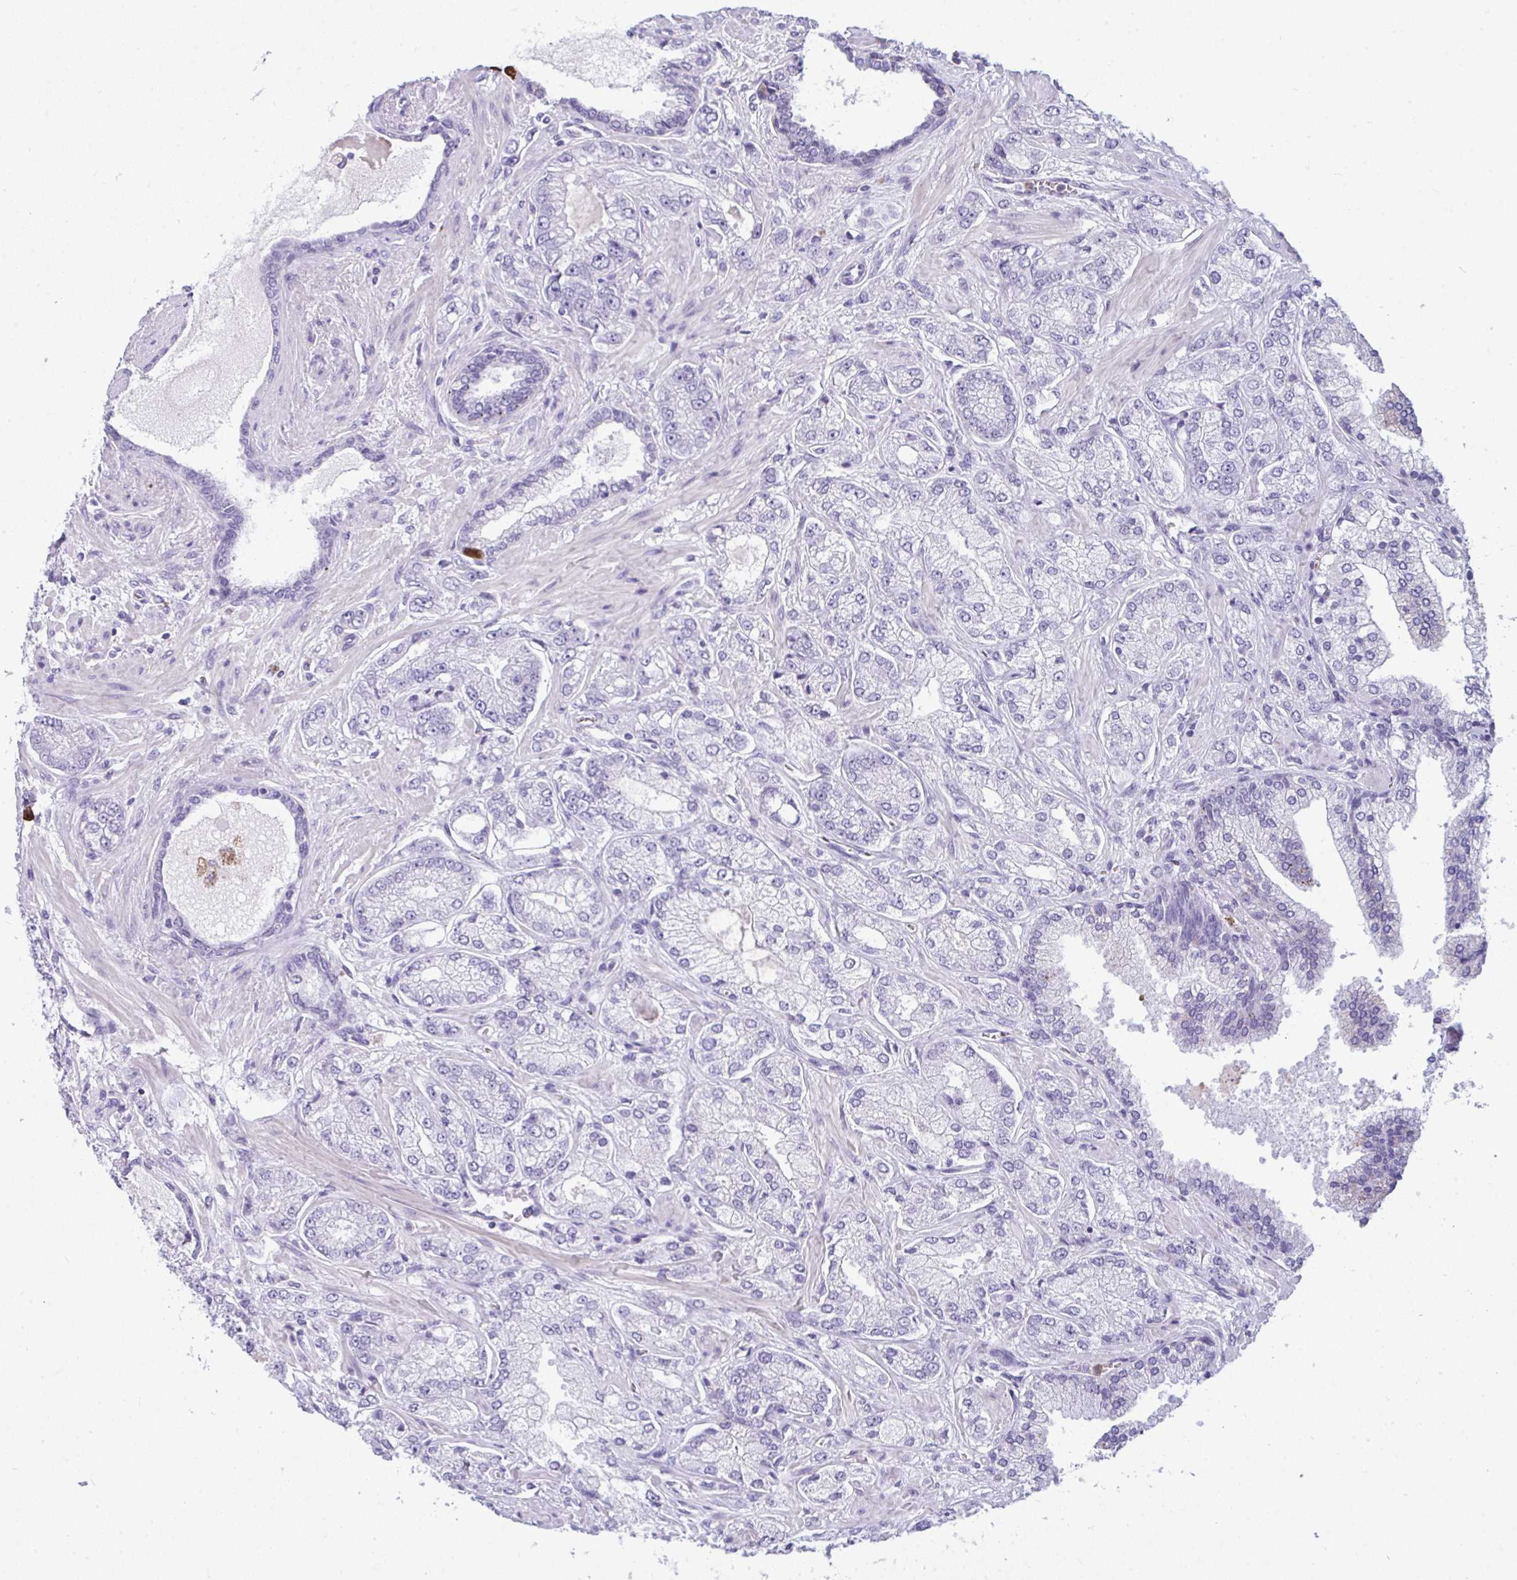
{"staining": {"intensity": "negative", "quantity": "none", "location": "none"}, "tissue": "prostate cancer", "cell_type": "Tumor cells", "image_type": "cancer", "snomed": [{"axis": "morphology", "description": "Normal tissue, NOS"}, {"axis": "morphology", "description": "Adenocarcinoma, High grade"}, {"axis": "topography", "description": "Prostate"}, {"axis": "topography", "description": "Peripheral nerve tissue"}], "caption": "The IHC histopathology image has no significant positivity in tumor cells of prostate cancer (adenocarcinoma (high-grade)) tissue.", "gene": "ARHGAP42", "patient": {"sex": "male", "age": 68}}